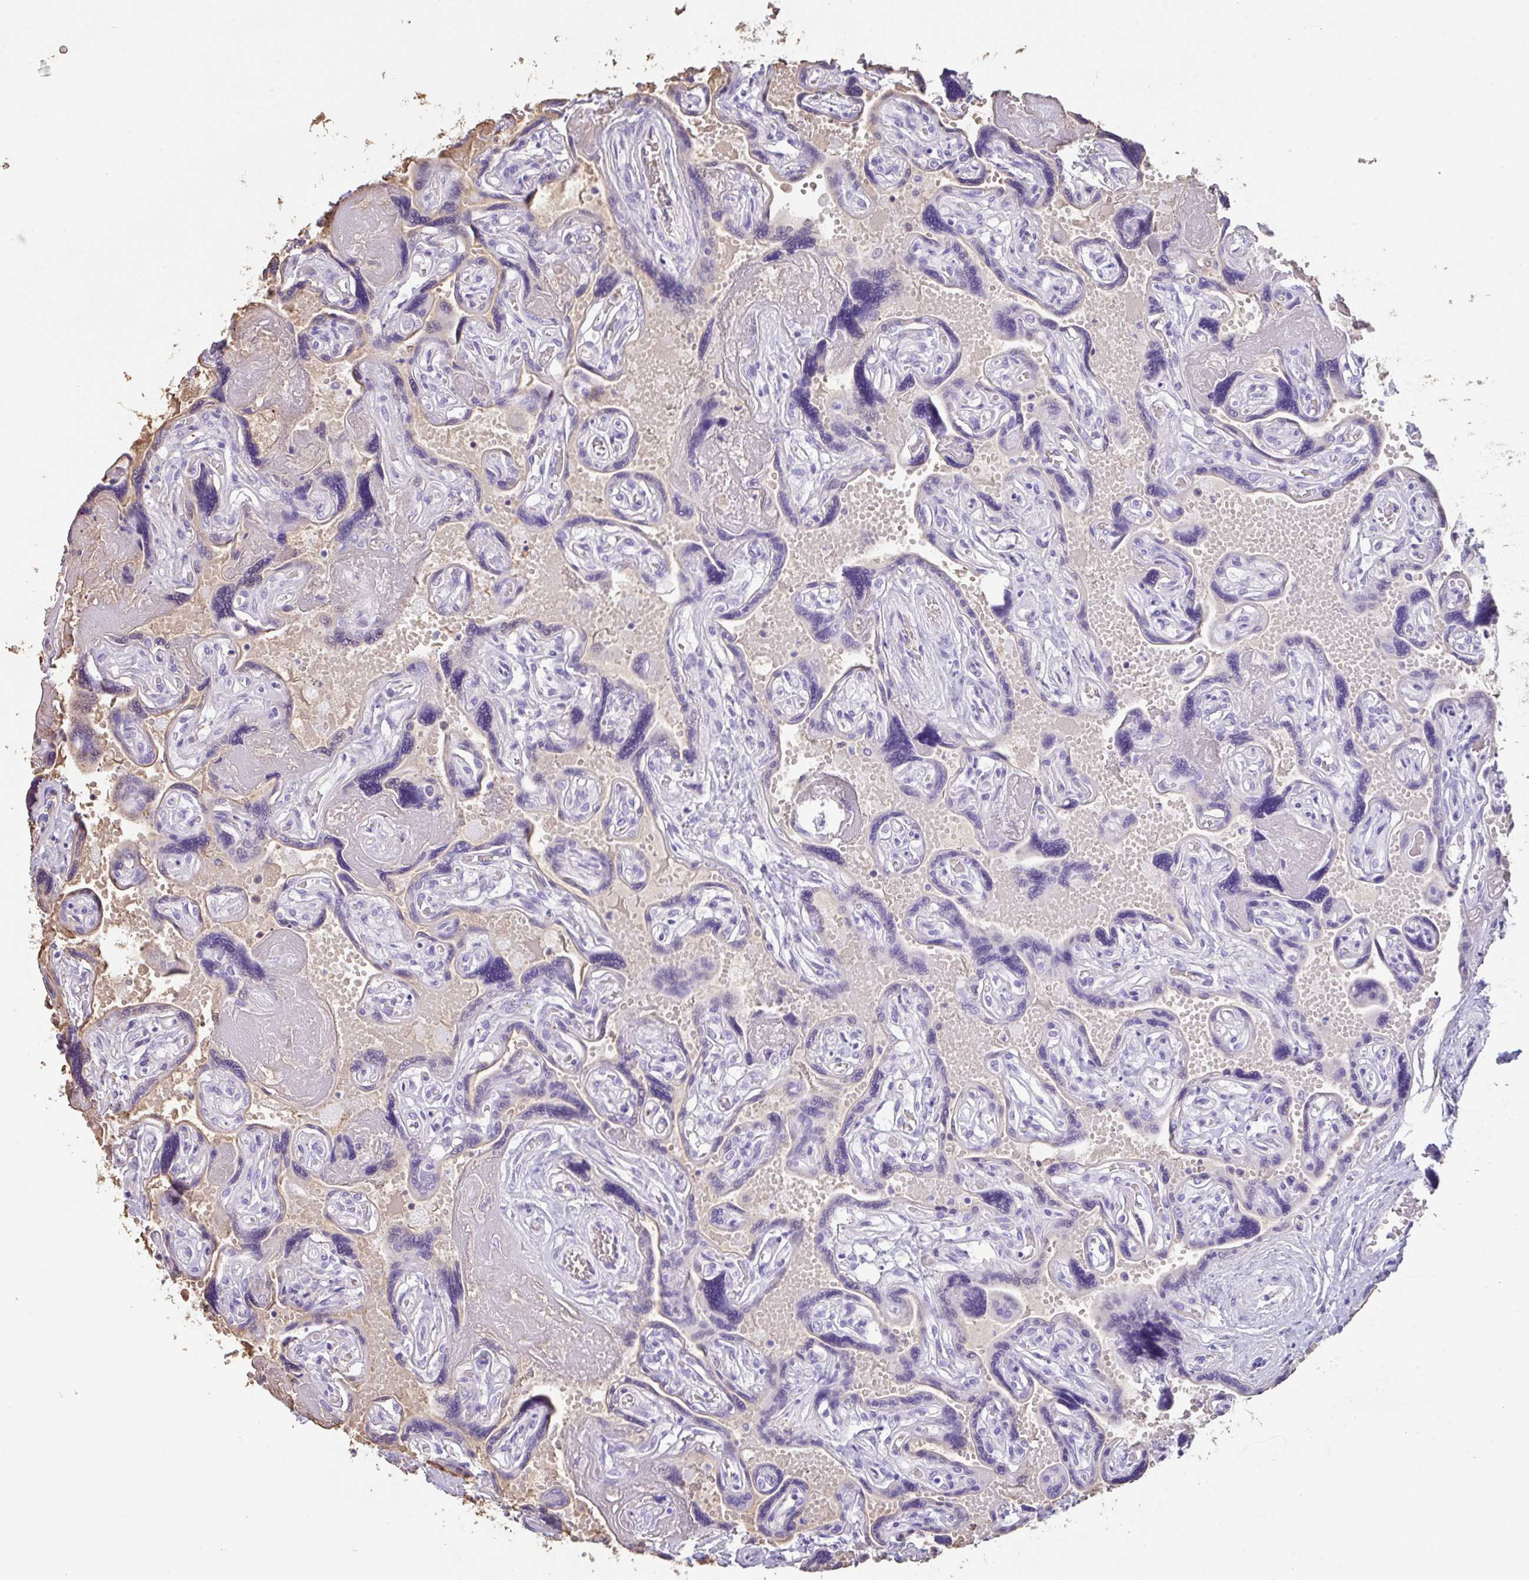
{"staining": {"intensity": "negative", "quantity": "none", "location": "none"}, "tissue": "placenta", "cell_type": "Trophoblastic cells", "image_type": "normal", "snomed": [{"axis": "morphology", "description": "Normal tissue, NOS"}, {"axis": "topography", "description": "Placenta"}], "caption": "Immunohistochemical staining of benign human placenta shows no significant positivity in trophoblastic cells. The staining is performed using DAB brown chromogen with nuclei counter-stained in using hematoxylin.", "gene": "HOXC12", "patient": {"sex": "female", "age": 32}}